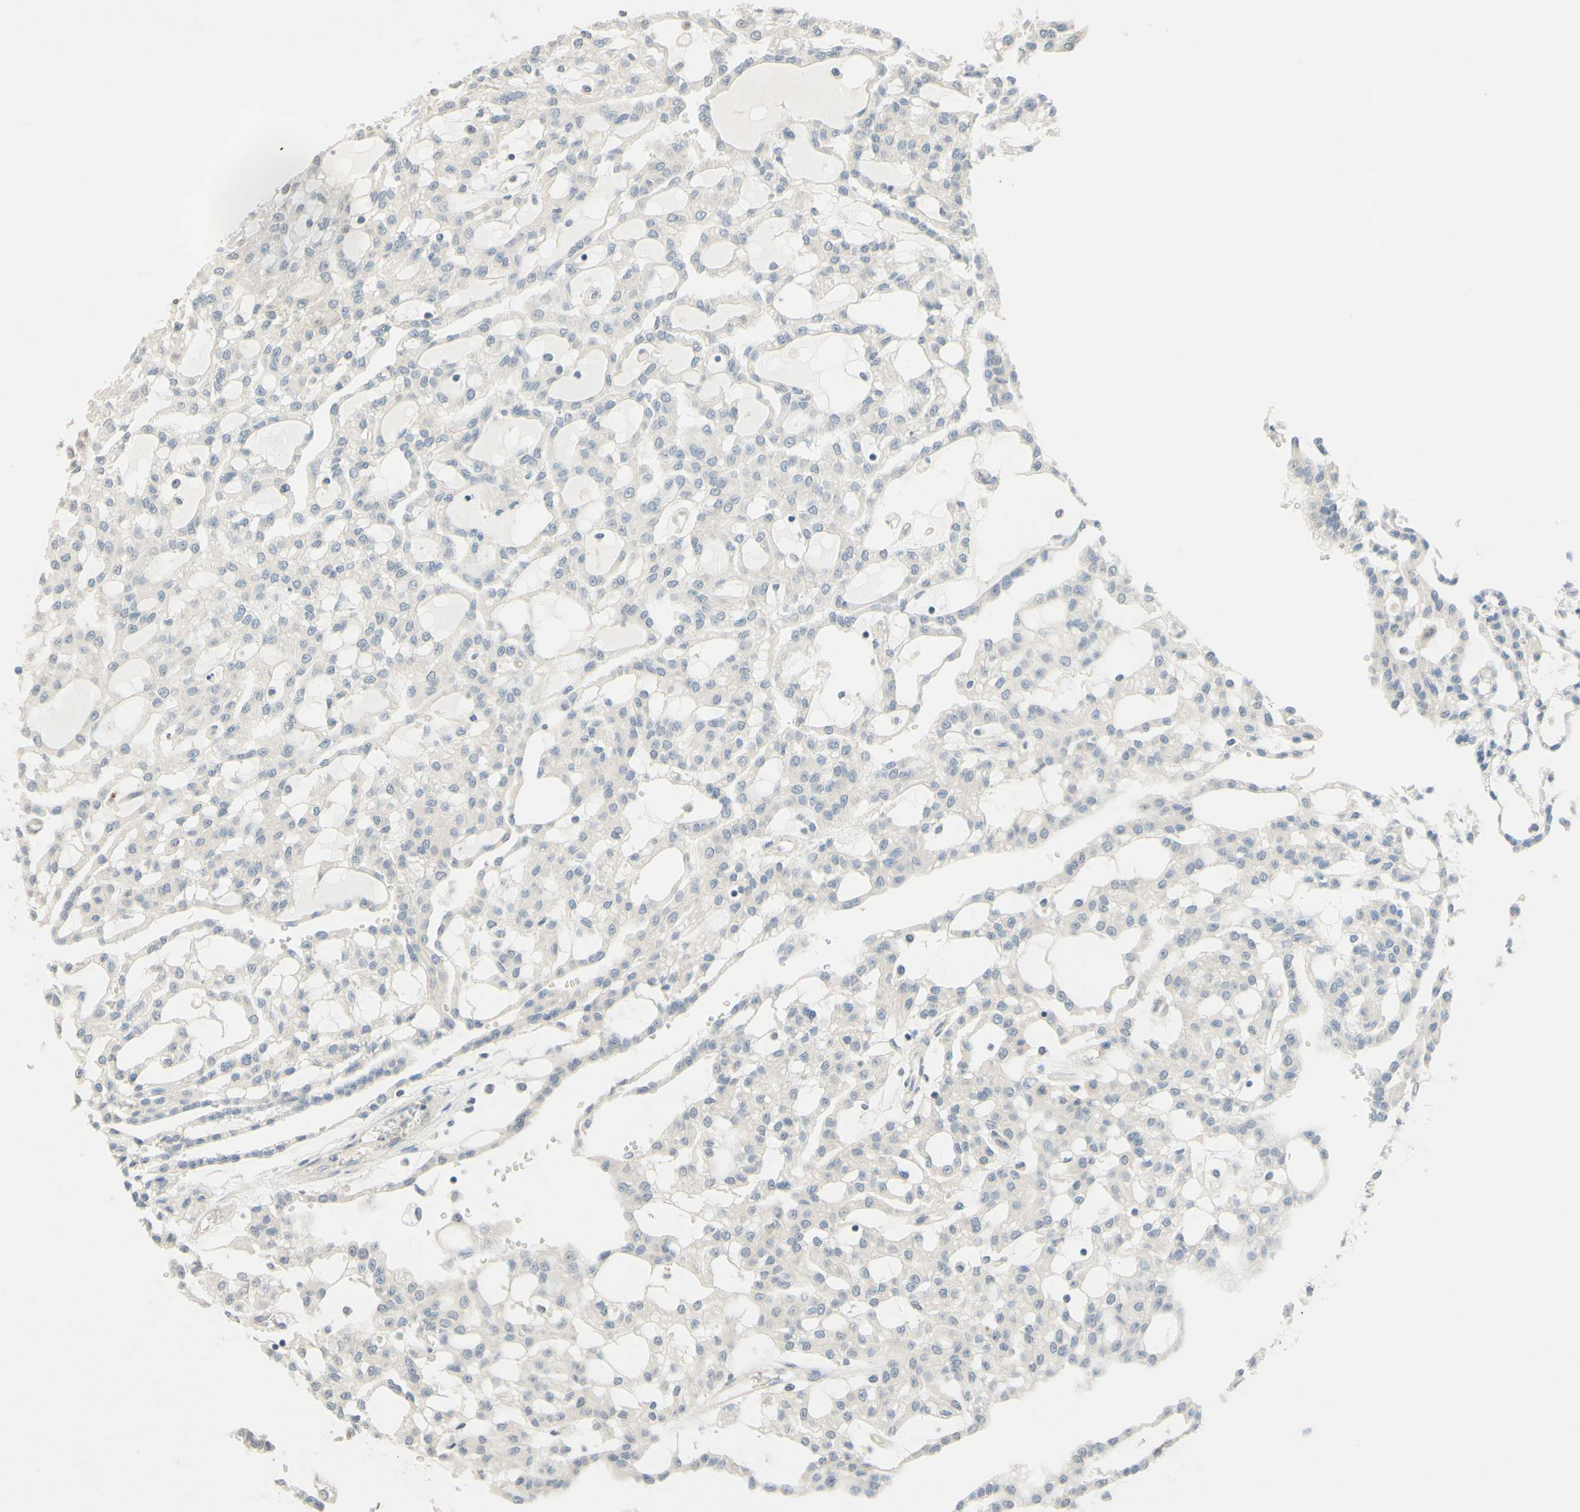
{"staining": {"intensity": "weak", "quantity": "25%-75%", "location": "cytoplasmic/membranous"}, "tissue": "renal cancer", "cell_type": "Tumor cells", "image_type": "cancer", "snomed": [{"axis": "morphology", "description": "Adenocarcinoma, NOS"}, {"axis": "topography", "description": "Kidney"}], "caption": "Renal adenocarcinoma stained with DAB immunohistochemistry reveals low levels of weak cytoplasmic/membranous expression in approximately 25%-75% of tumor cells.", "gene": "MAG", "patient": {"sex": "male", "age": 63}}